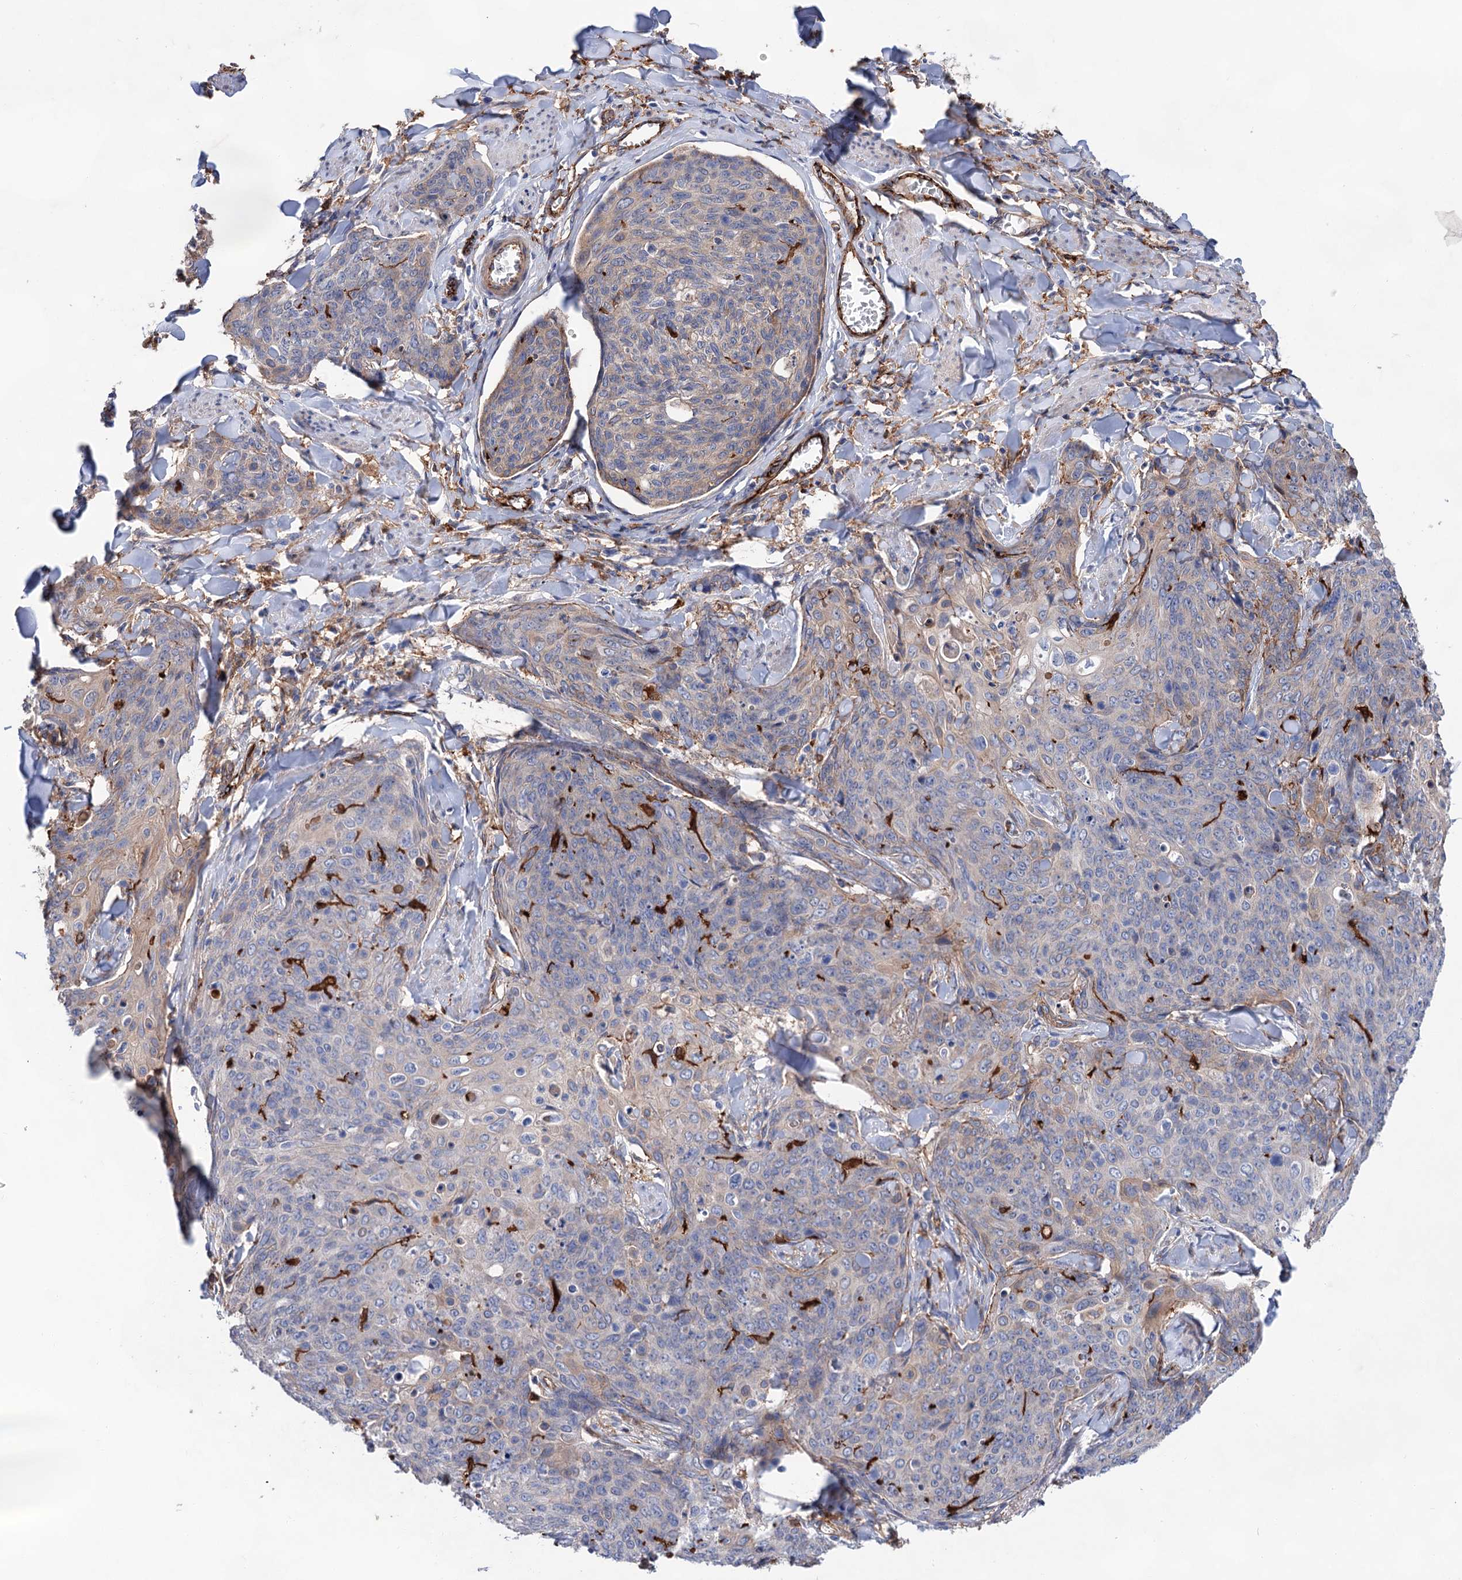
{"staining": {"intensity": "negative", "quantity": "none", "location": "none"}, "tissue": "skin cancer", "cell_type": "Tumor cells", "image_type": "cancer", "snomed": [{"axis": "morphology", "description": "Squamous cell carcinoma, NOS"}, {"axis": "topography", "description": "Skin"}, {"axis": "topography", "description": "Vulva"}], "caption": "High power microscopy micrograph of an immunohistochemistry photomicrograph of skin cancer, revealing no significant staining in tumor cells.", "gene": "TMTC3", "patient": {"sex": "female", "age": 85}}